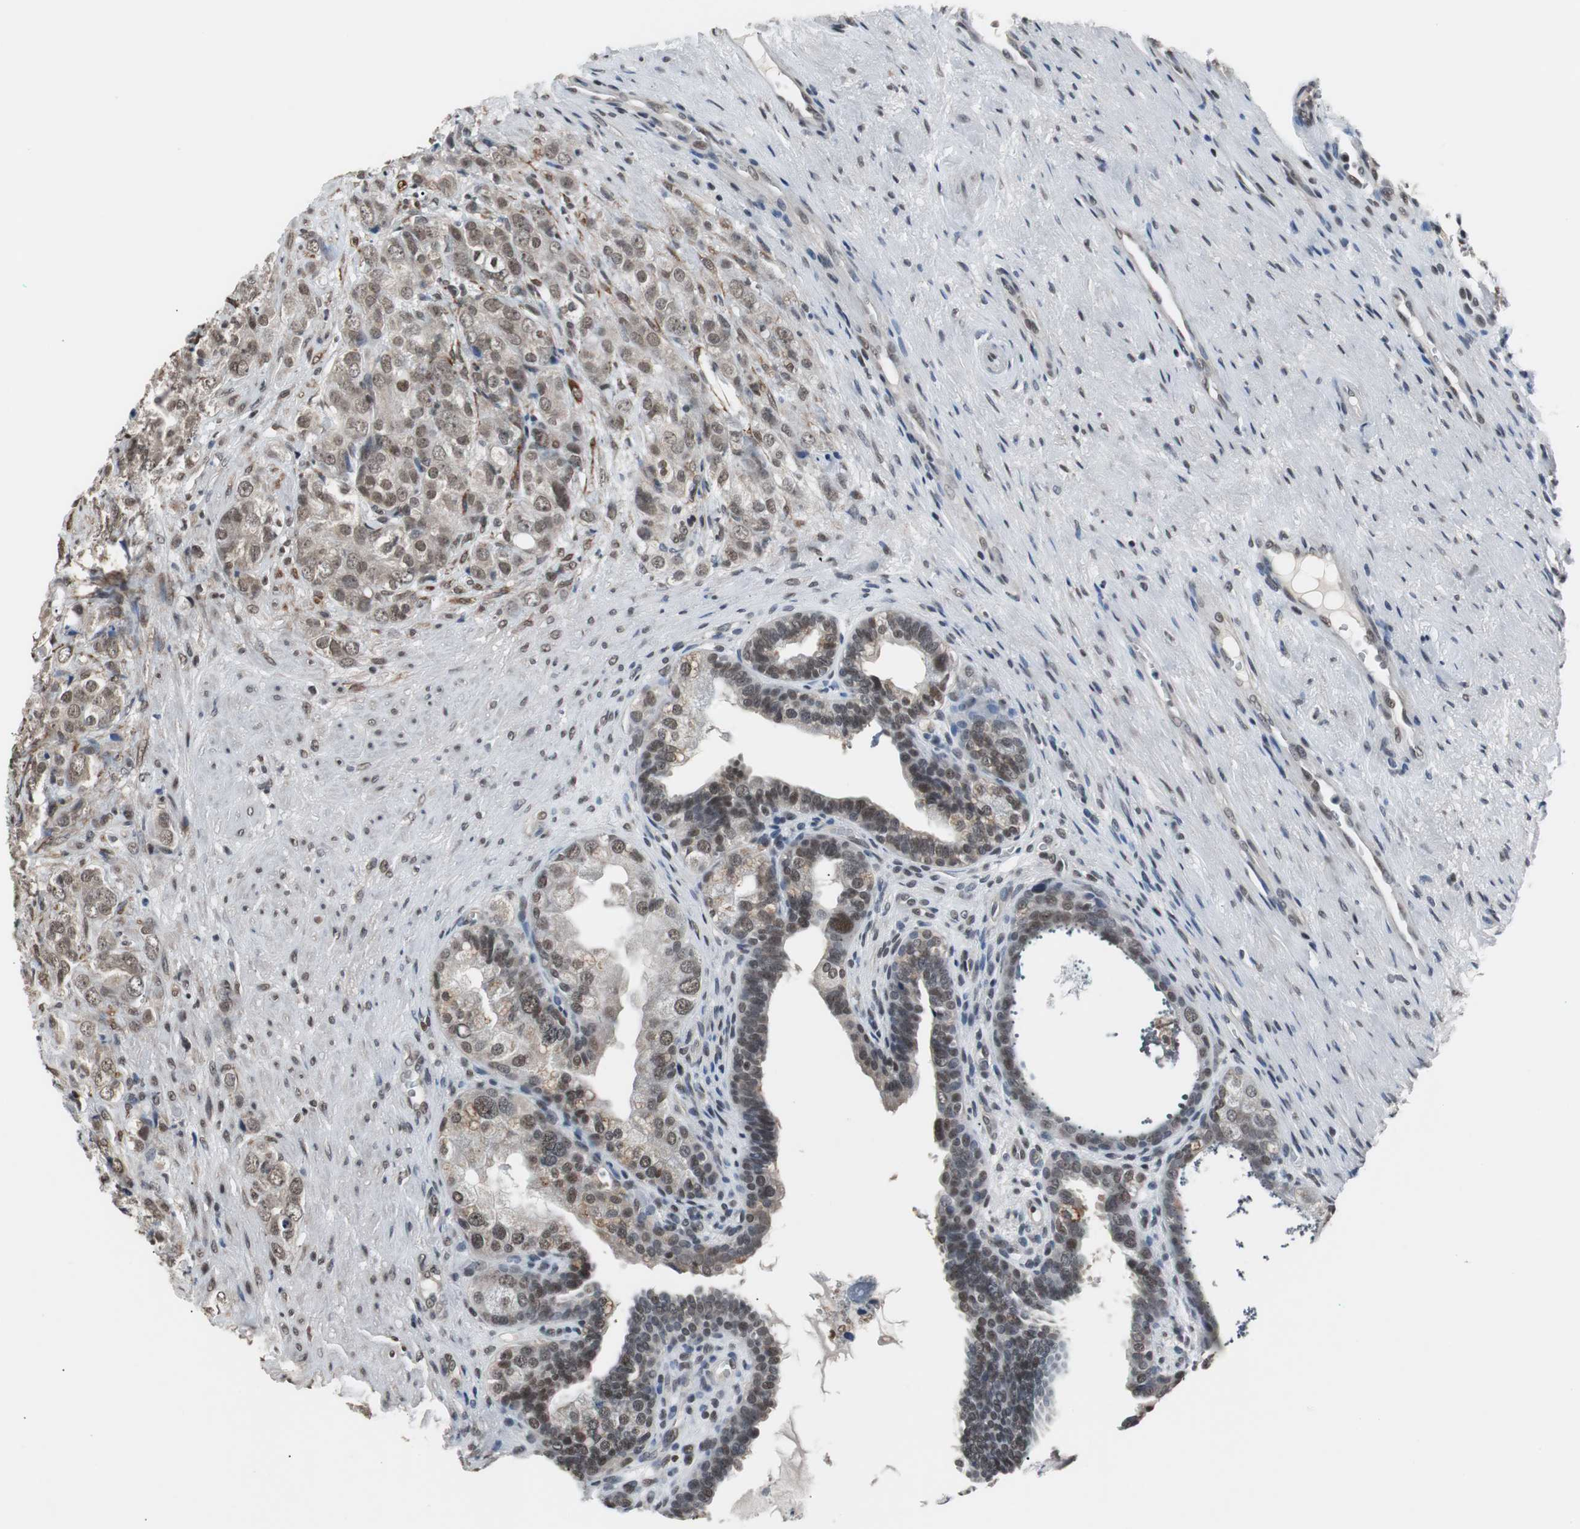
{"staining": {"intensity": "moderate", "quantity": ">75%", "location": "nuclear"}, "tissue": "prostate cancer", "cell_type": "Tumor cells", "image_type": "cancer", "snomed": [{"axis": "morphology", "description": "Adenocarcinoma, High grade"}, {"axis": "topography", "description": "Prostate"}], "caption": "A photomicrograph of adenocarcinoma (high-grade) (prostate) stained for a protein shows moderate nuclear brown staining in tumor cells.", "gene": "TAF7", "patient": {"sex": "male", "age": 68}}